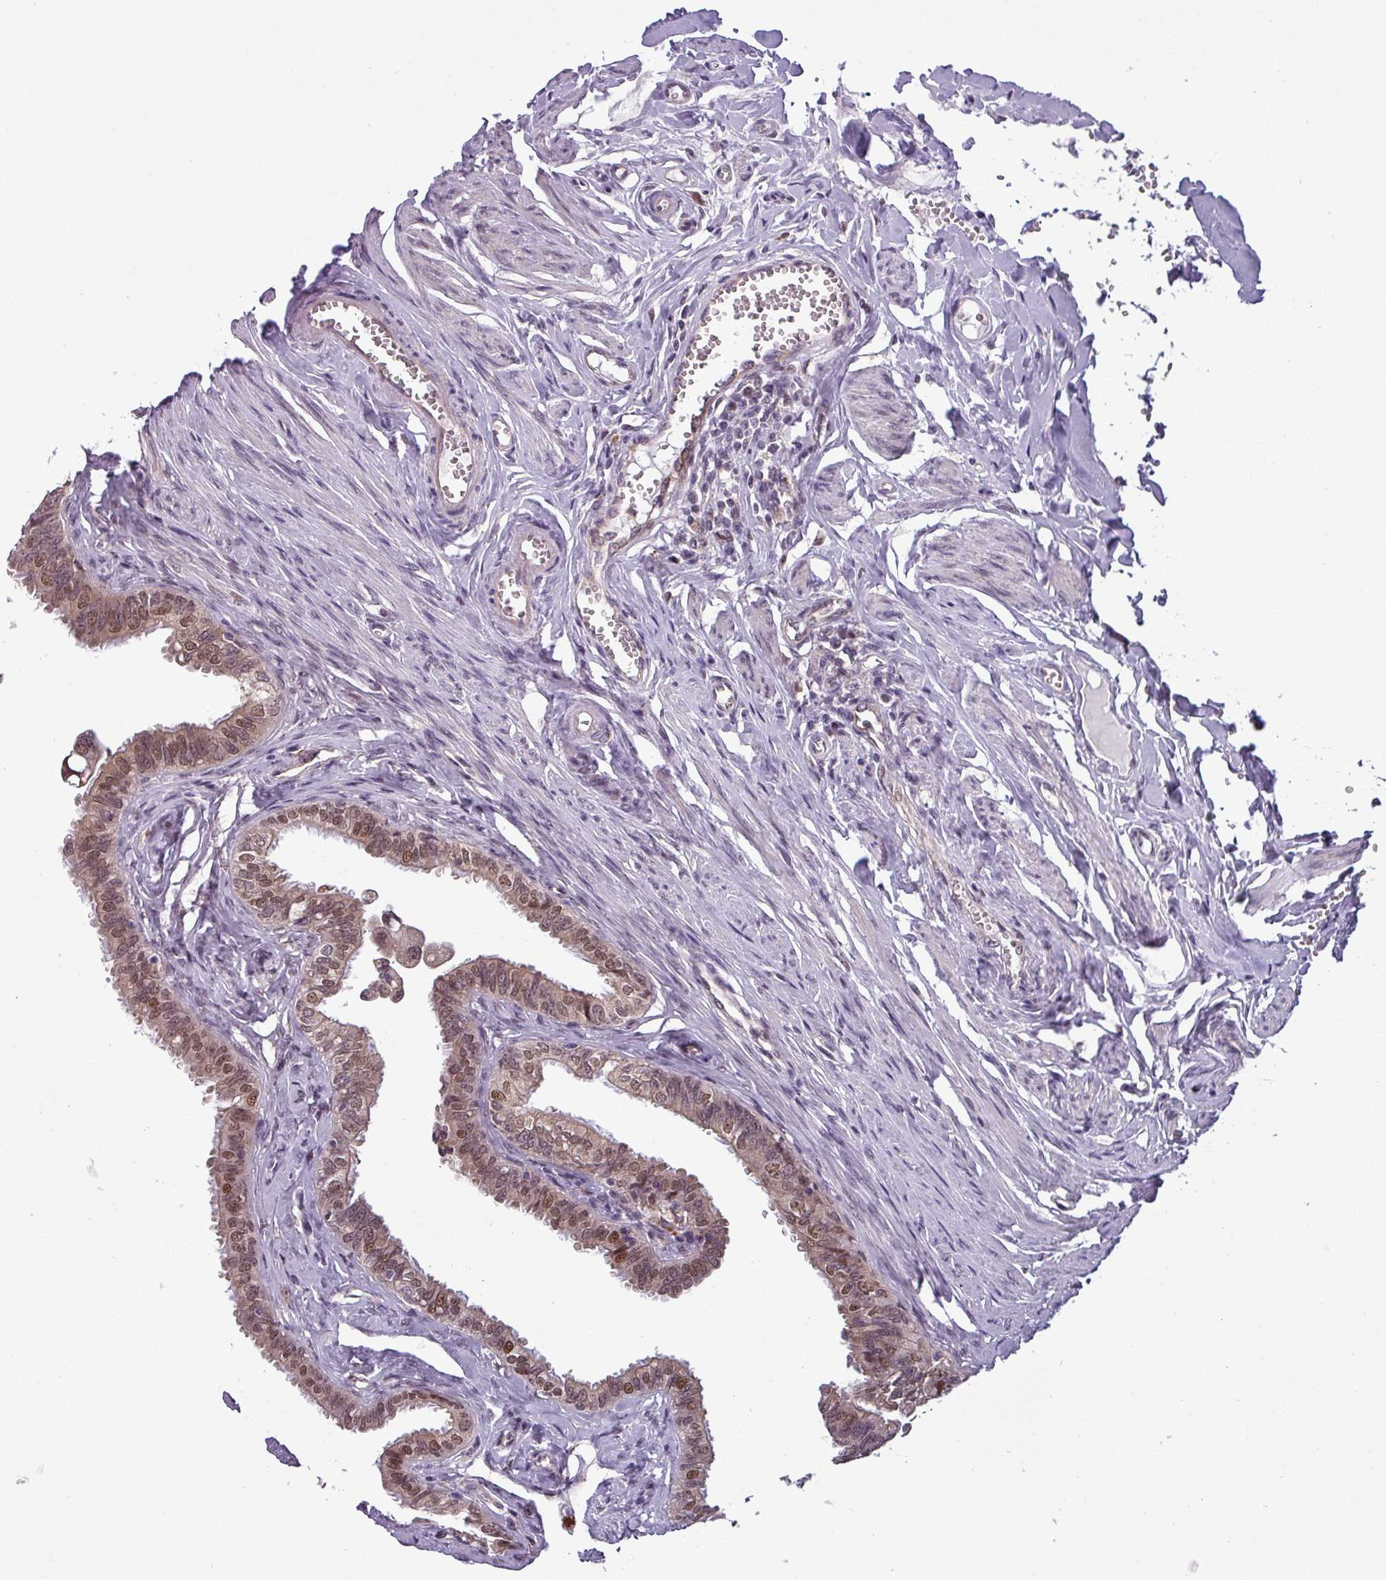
{"staining": {"intensity": "moderate", "quantity": ">75%", "location": "cytoplasmic/membranous,nuclear"}, "tissue": "fallopian tube", "cell_type": "Glandular cells", "image_type": "normal", "snomed": [{"axis": "morphology", "description": "Normal tissue, NOS"}, {"axis": "morphology", "description": "Carcinoma, NOS"}, {"axis": "topography", "description": "Fallopian tube"}, {"axis": "topography", "description": "Ovary"}], "caption": "DAB immunohistochemical staining of normal fallopian tube demonstrates moderate cytoplasmic/membranous,nuclear protein positivity in approximately >75% of glandular cells.", "gene": "NPFFR1", "patient": {"sex": "female", "age": 59}}